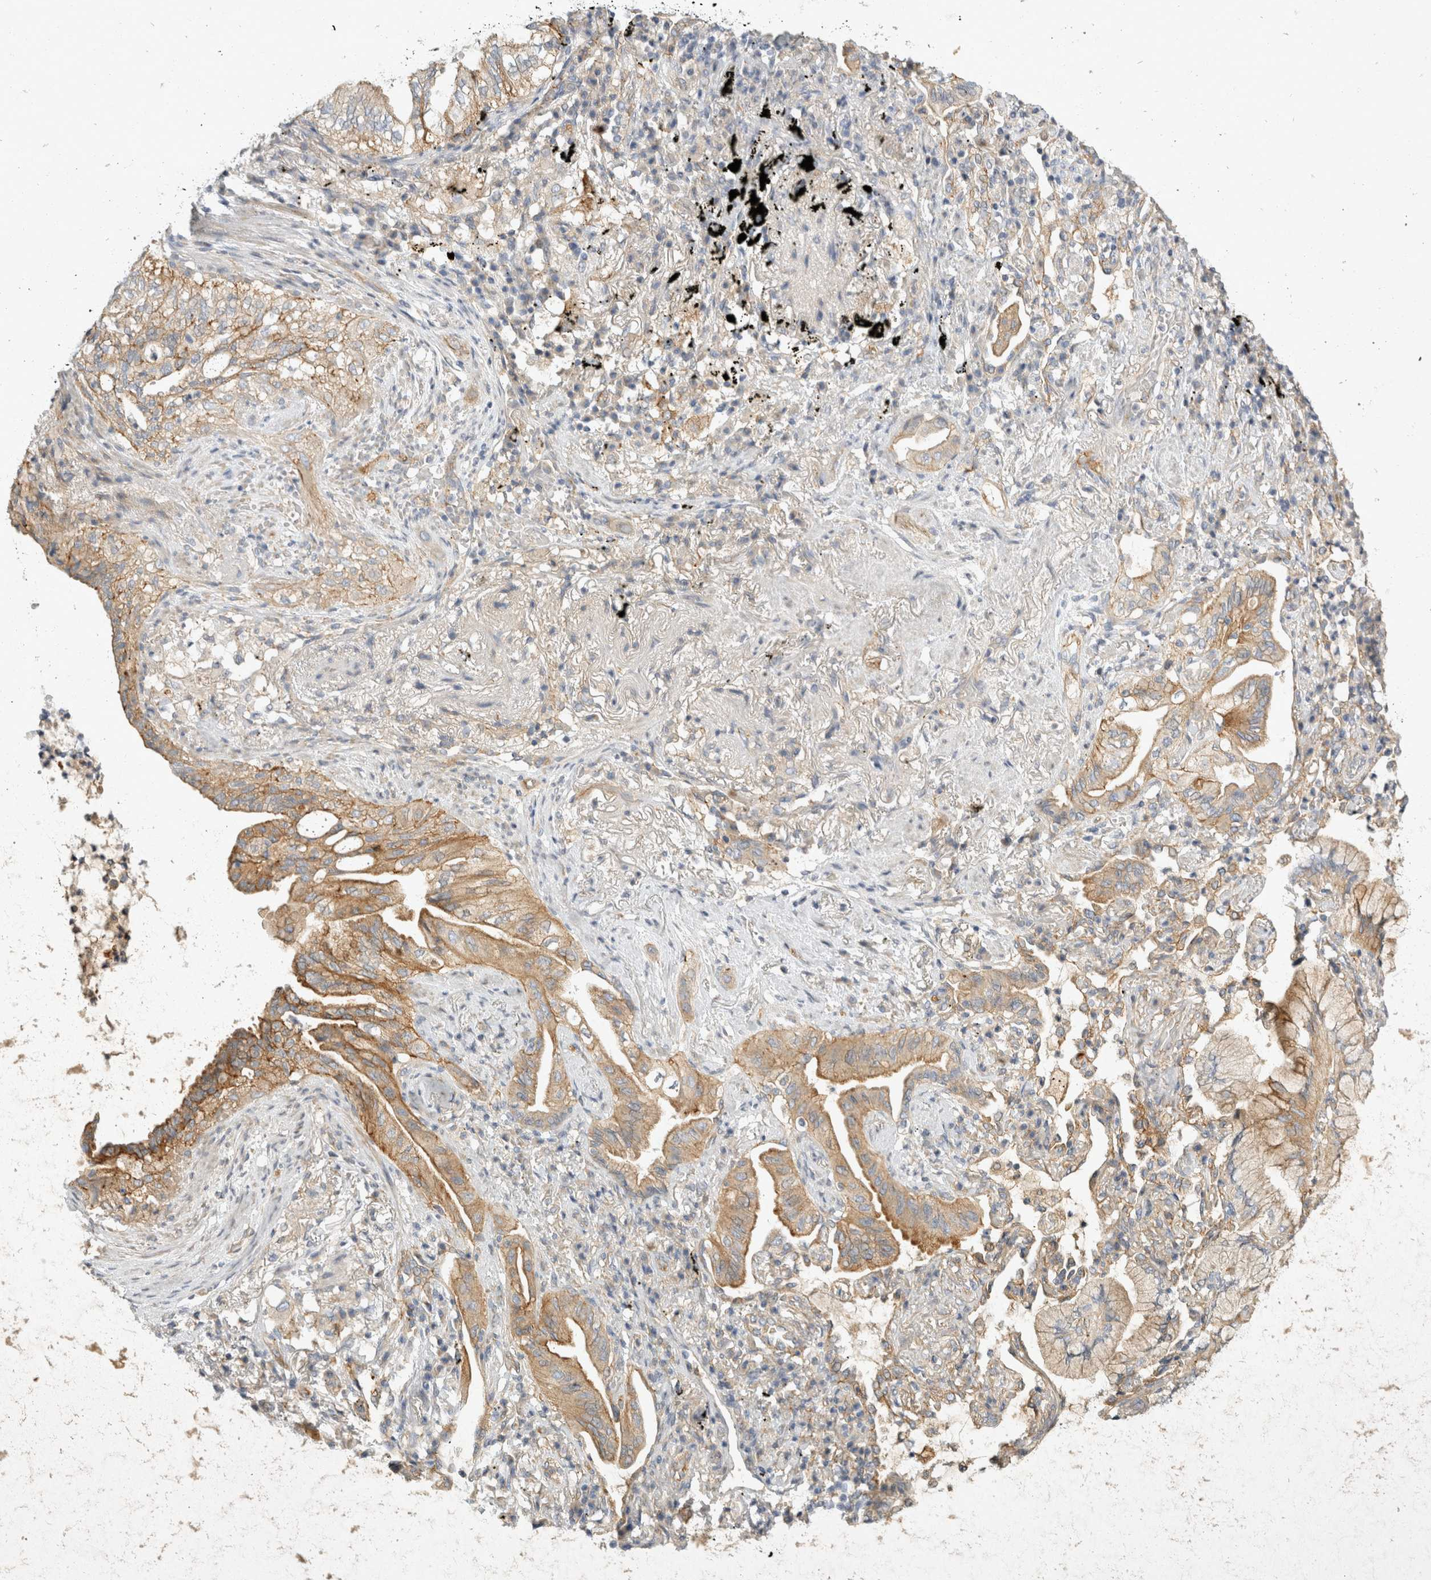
{"staining": {"intensity": "moderate", "quantity": "25%-75%", "location": "cytoplasmic/membranous"}, "tissue": "lung cancer", "cell_type": "Tumor cells", "image_type": "cancer", "snomed": [{"axis": "morphology", "description": "Adenocarcinoma, NOS"}, {"axis": "topography", "description": "Lung"}], "caption": "Lung cancer (adenocarcinoma) stained with a brown dye demonstrates moderate cytoplasmic/membranous positive staining in approximately 25%-75% of tumor cells.", "gene": "TOM1L2", "patient": {"sex": "female", "age": 70}}